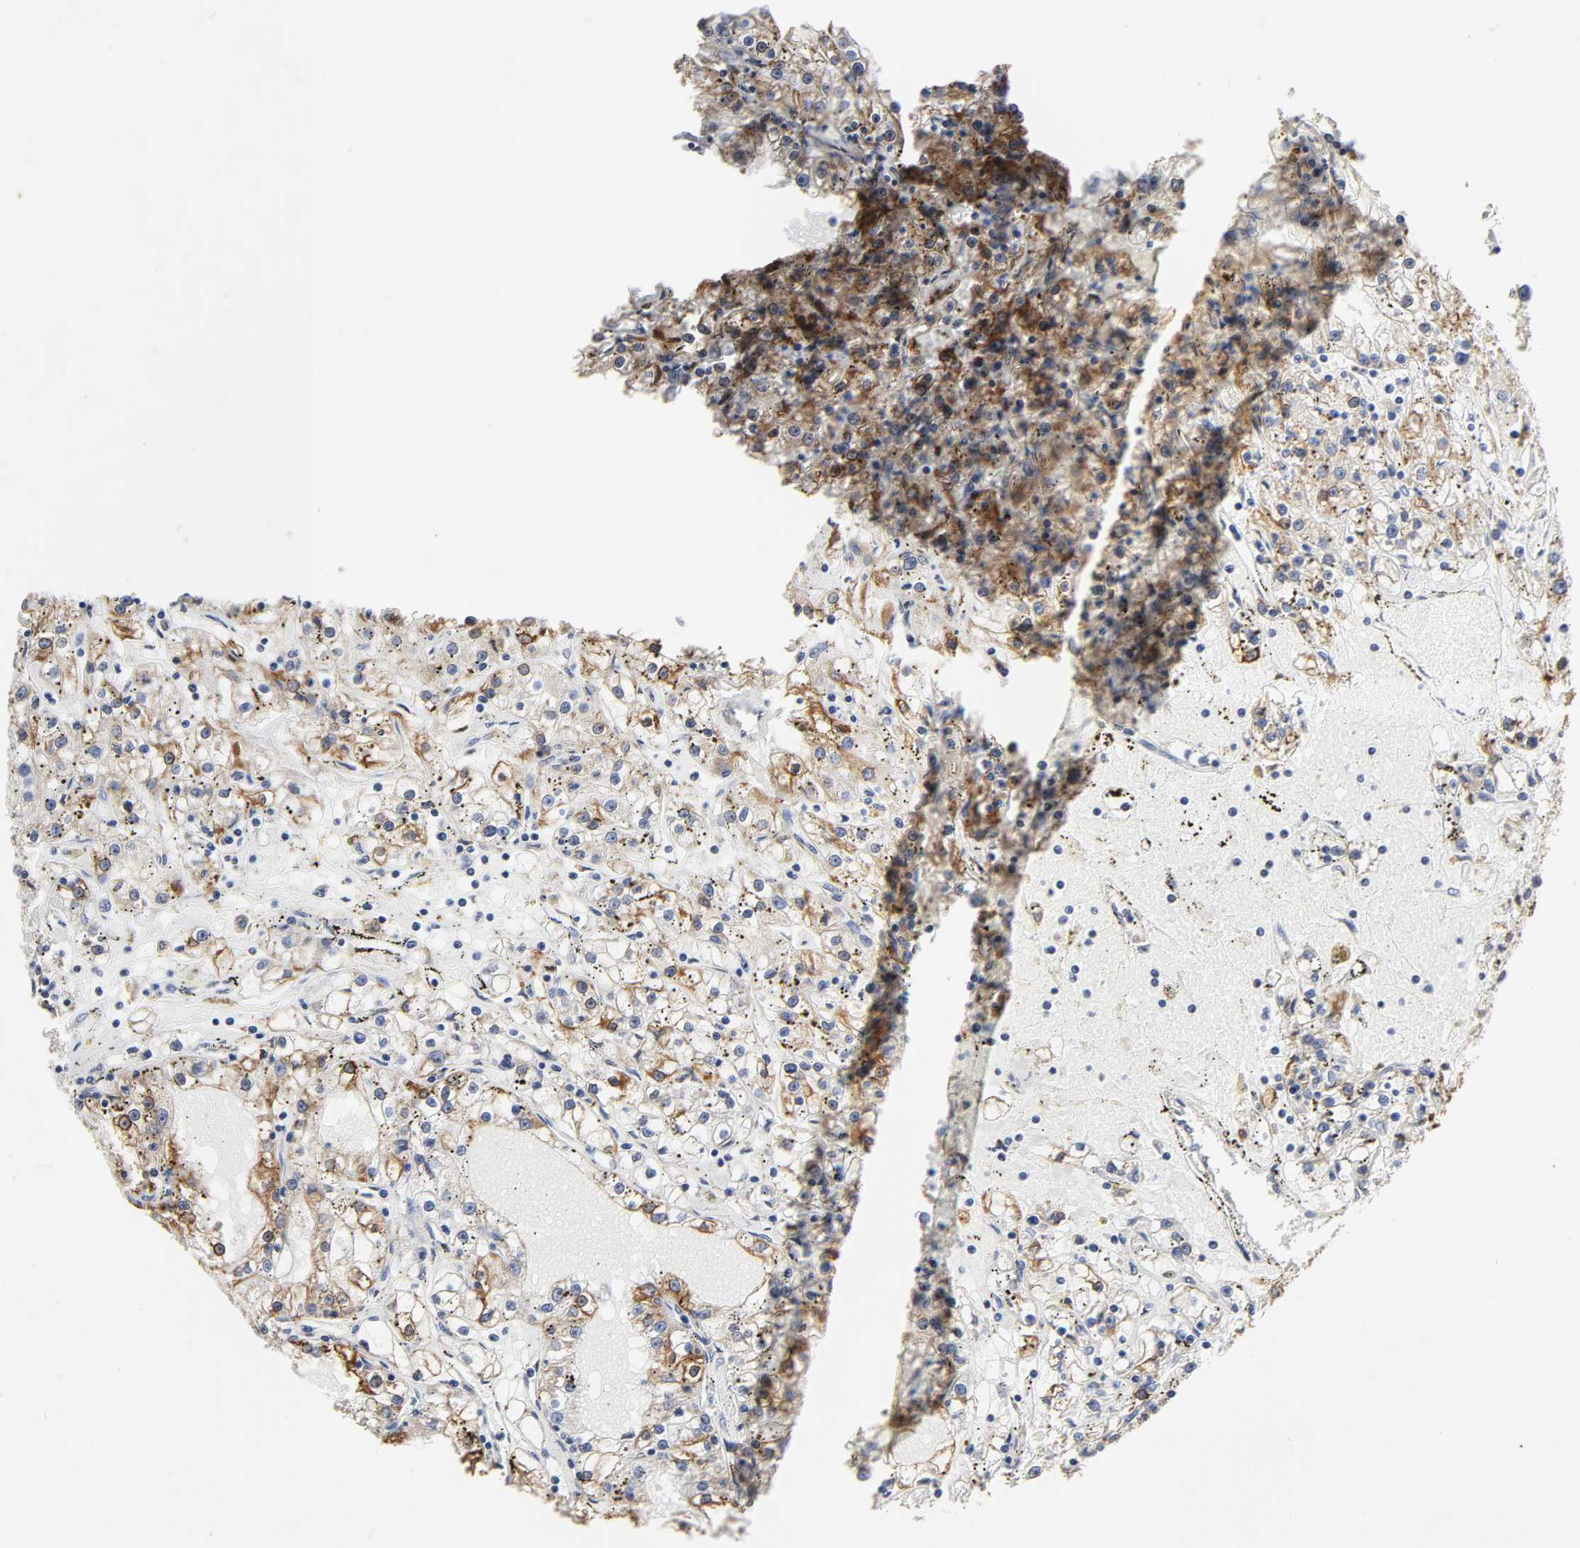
{"staining": {"intensity": "moderate", "quantity": ">75%", "location": "cytoplasmic/membranous"}, "tissue": "renal cancer", "cell_type": "Tumor cells", "image_type": "cancer", "snomed": [{"axis": "morphology", "description": "Adenocarcinoma, NOS"}, {"axis": "topography", "description": "Kidney"}], "caption": "Renal adenocarcinoma stained for a protein (brown) exhibits moderate cytoplasmic/membranous positive positivity in approximately >75% of tumor cells.", "gene": "HCK", "patient": {"sex": "male", "age": 56}}